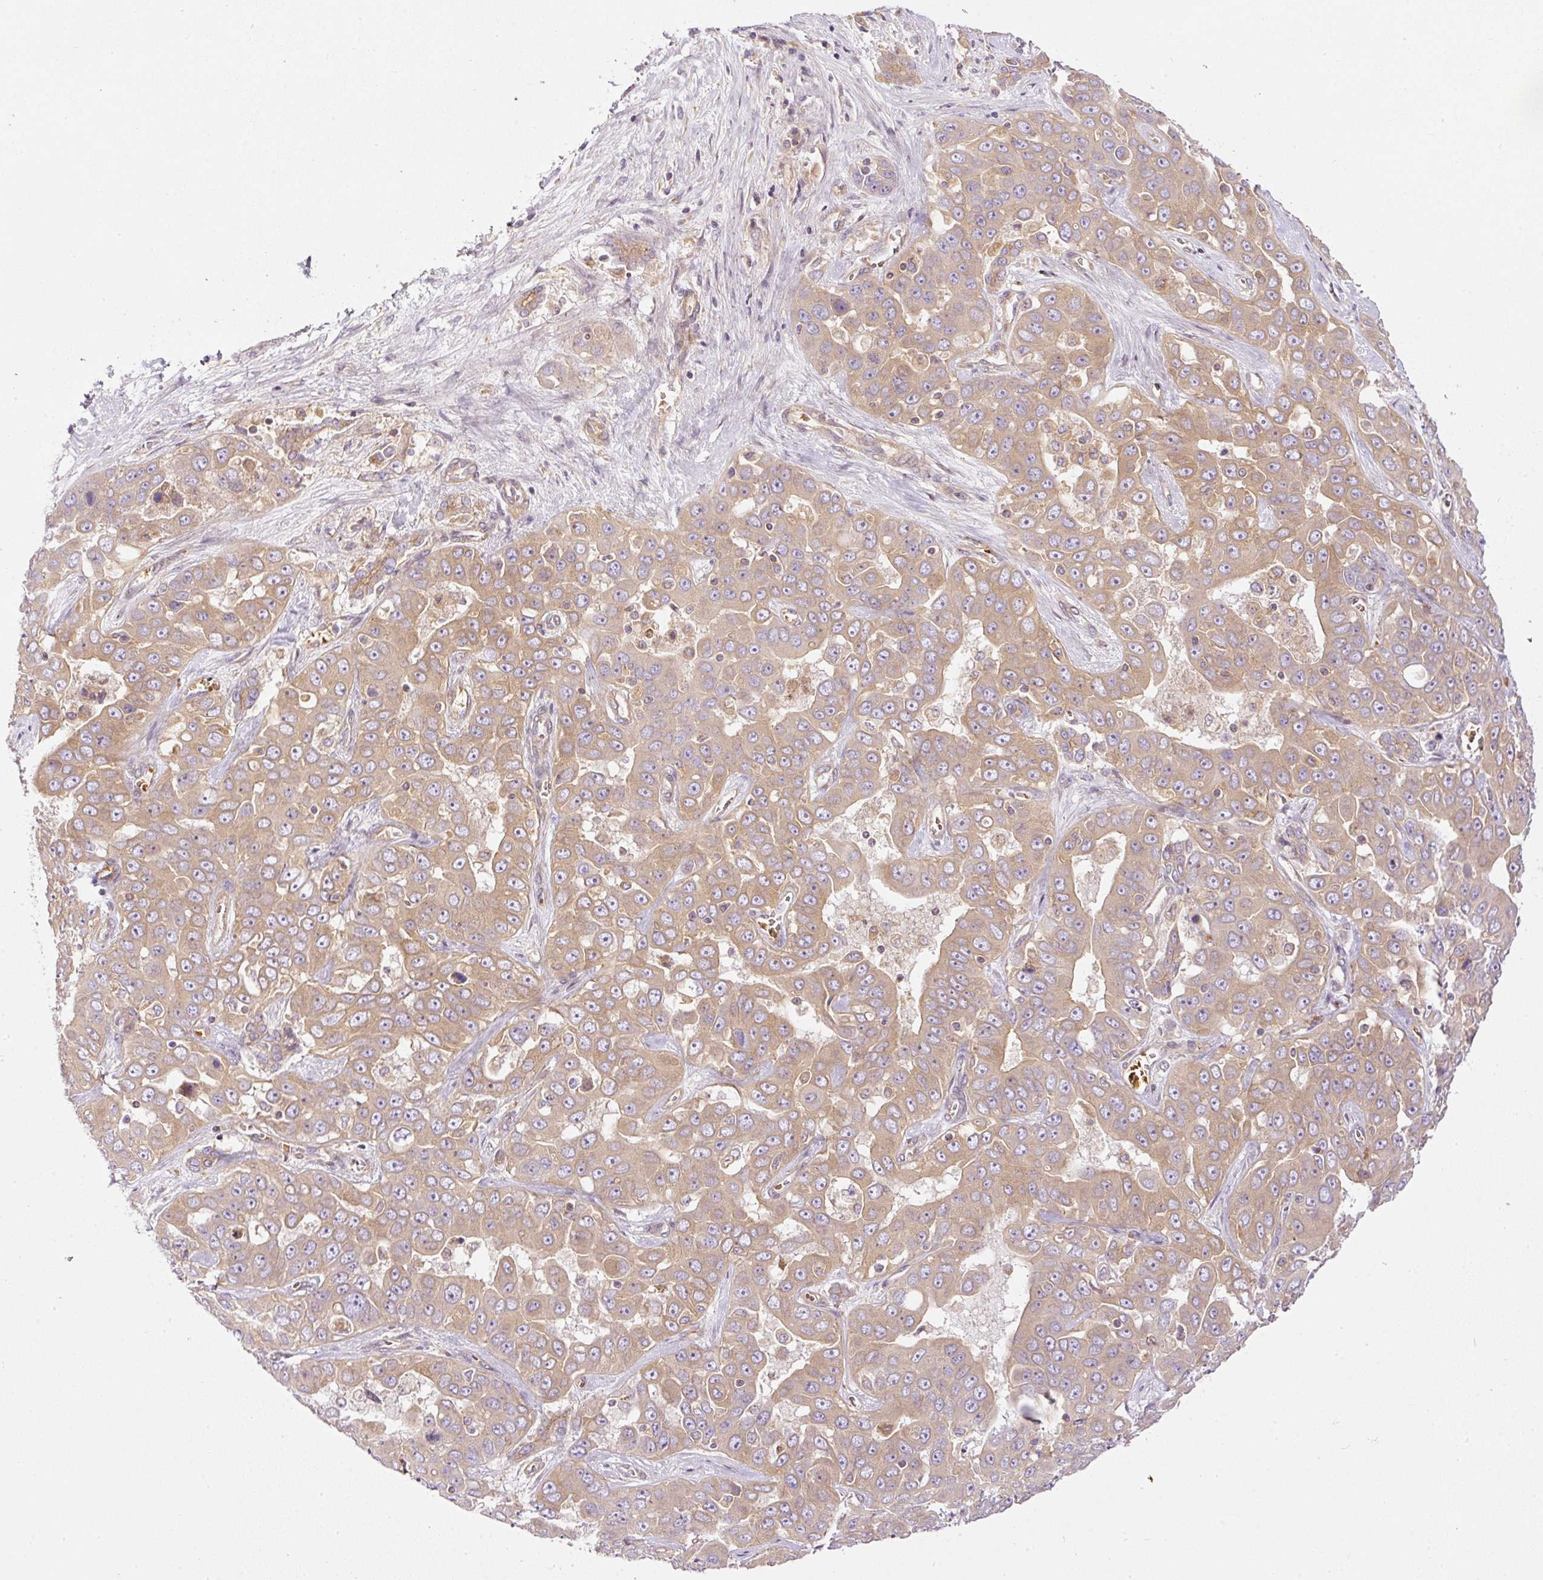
{"staining": {"intensity": "moderate", "quantity": ">75%", "location": "cytoplasmic/membranous"}, "tissue": "liver cancer", "cell_type": "Tumor cells", "image_type": "cancer", "snomed": [{"axis": "morphology", "description": "Cholangiocarcinoma"}, {"axis": "topography", "description": "Liver"}], "caption": "Human liver cancer stained with a brown dye displays moderate cytoplasmic/membranous positive staining in about >75% of tumor cells.", "gene": "TBC1D2B", "patient": {"sex": "female", "age": 52}}